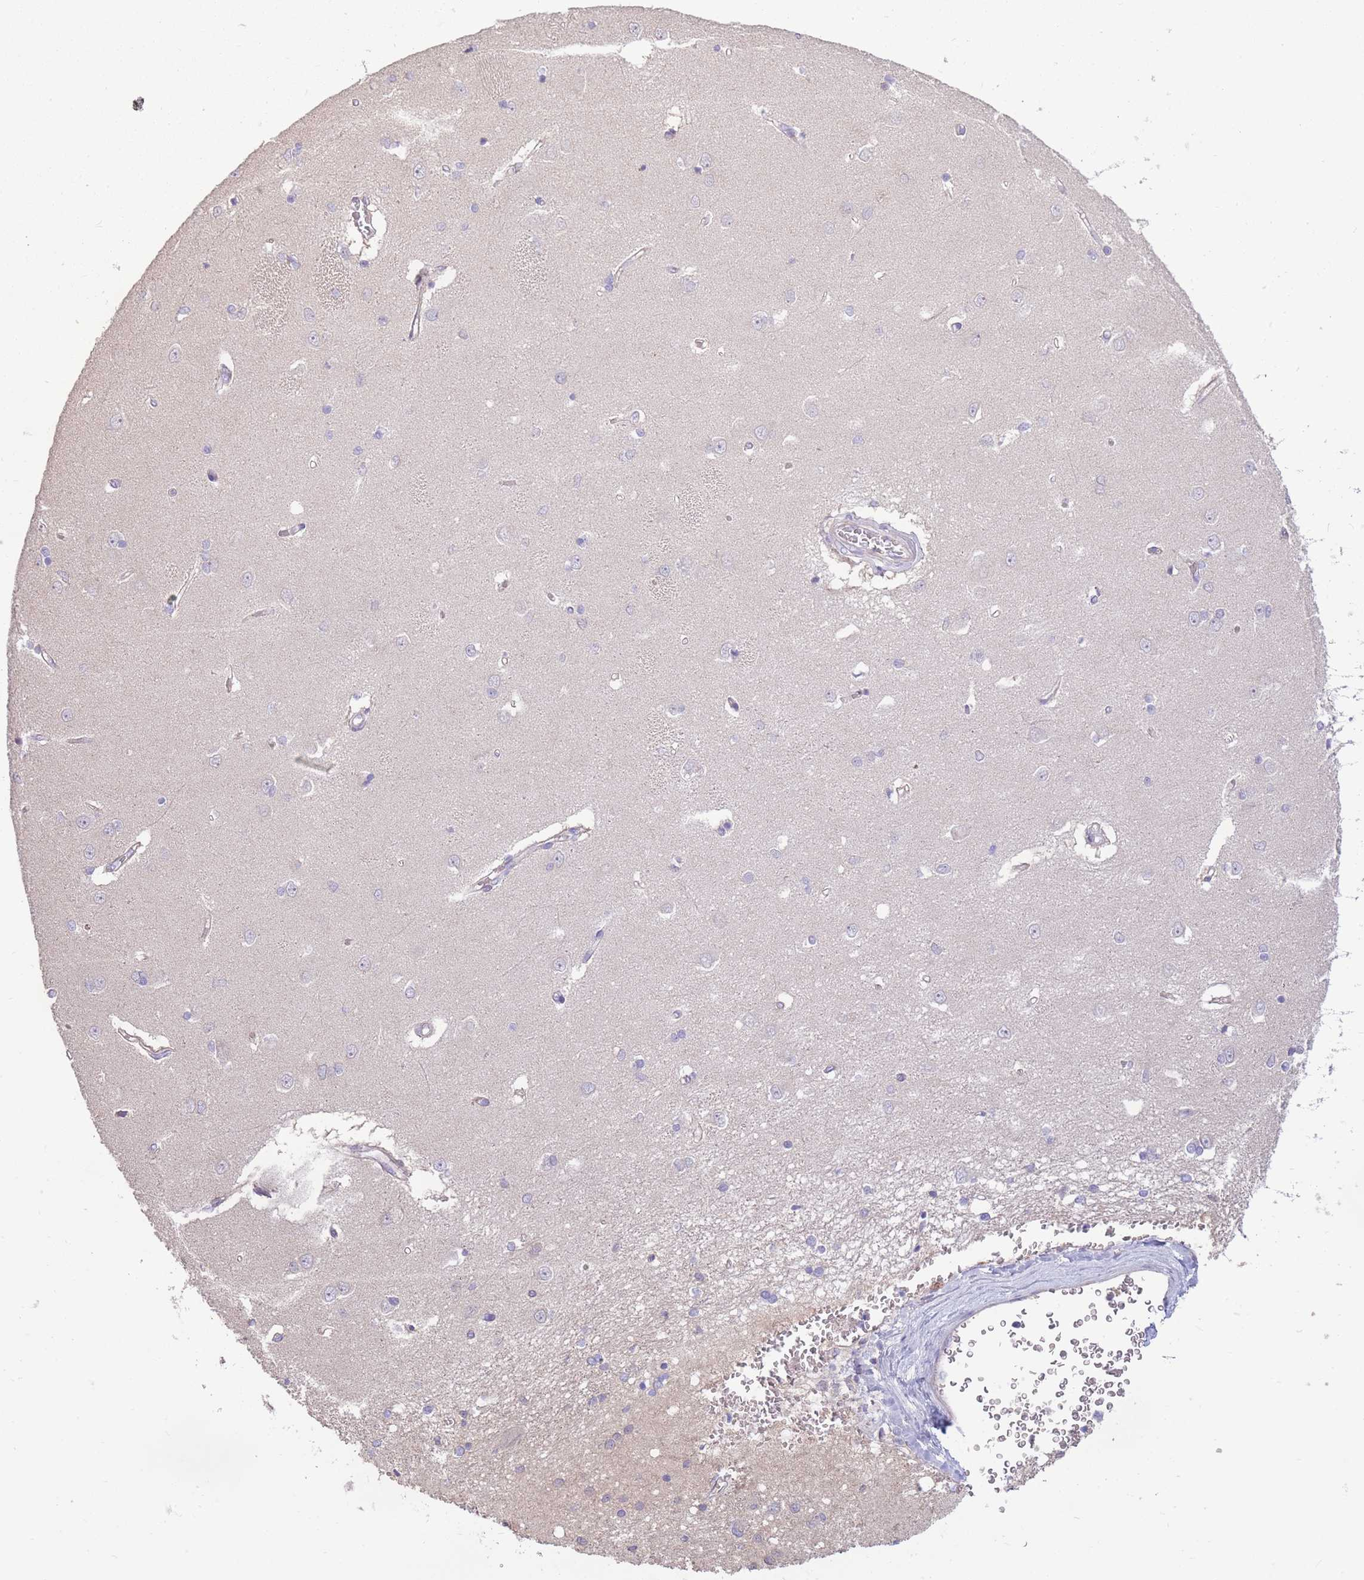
{"staining": {"intensity": "negative", "quantity": "none", "location": "none"}, "tissue": "caudate", "cell_type": "Glial cells", "image_type": "normal", "snomed": [{"axis": "morphology", "description": "Normal tissue, NOS"}, {"axis": "topography", "description": "Lateral ventricle wall"}], "caption": "Micrograph shows no significant protein positivity in glial cells of unremarkable caudate.", "gene": "OR5T1", "patient": {"sex": "male", "age": 37}}